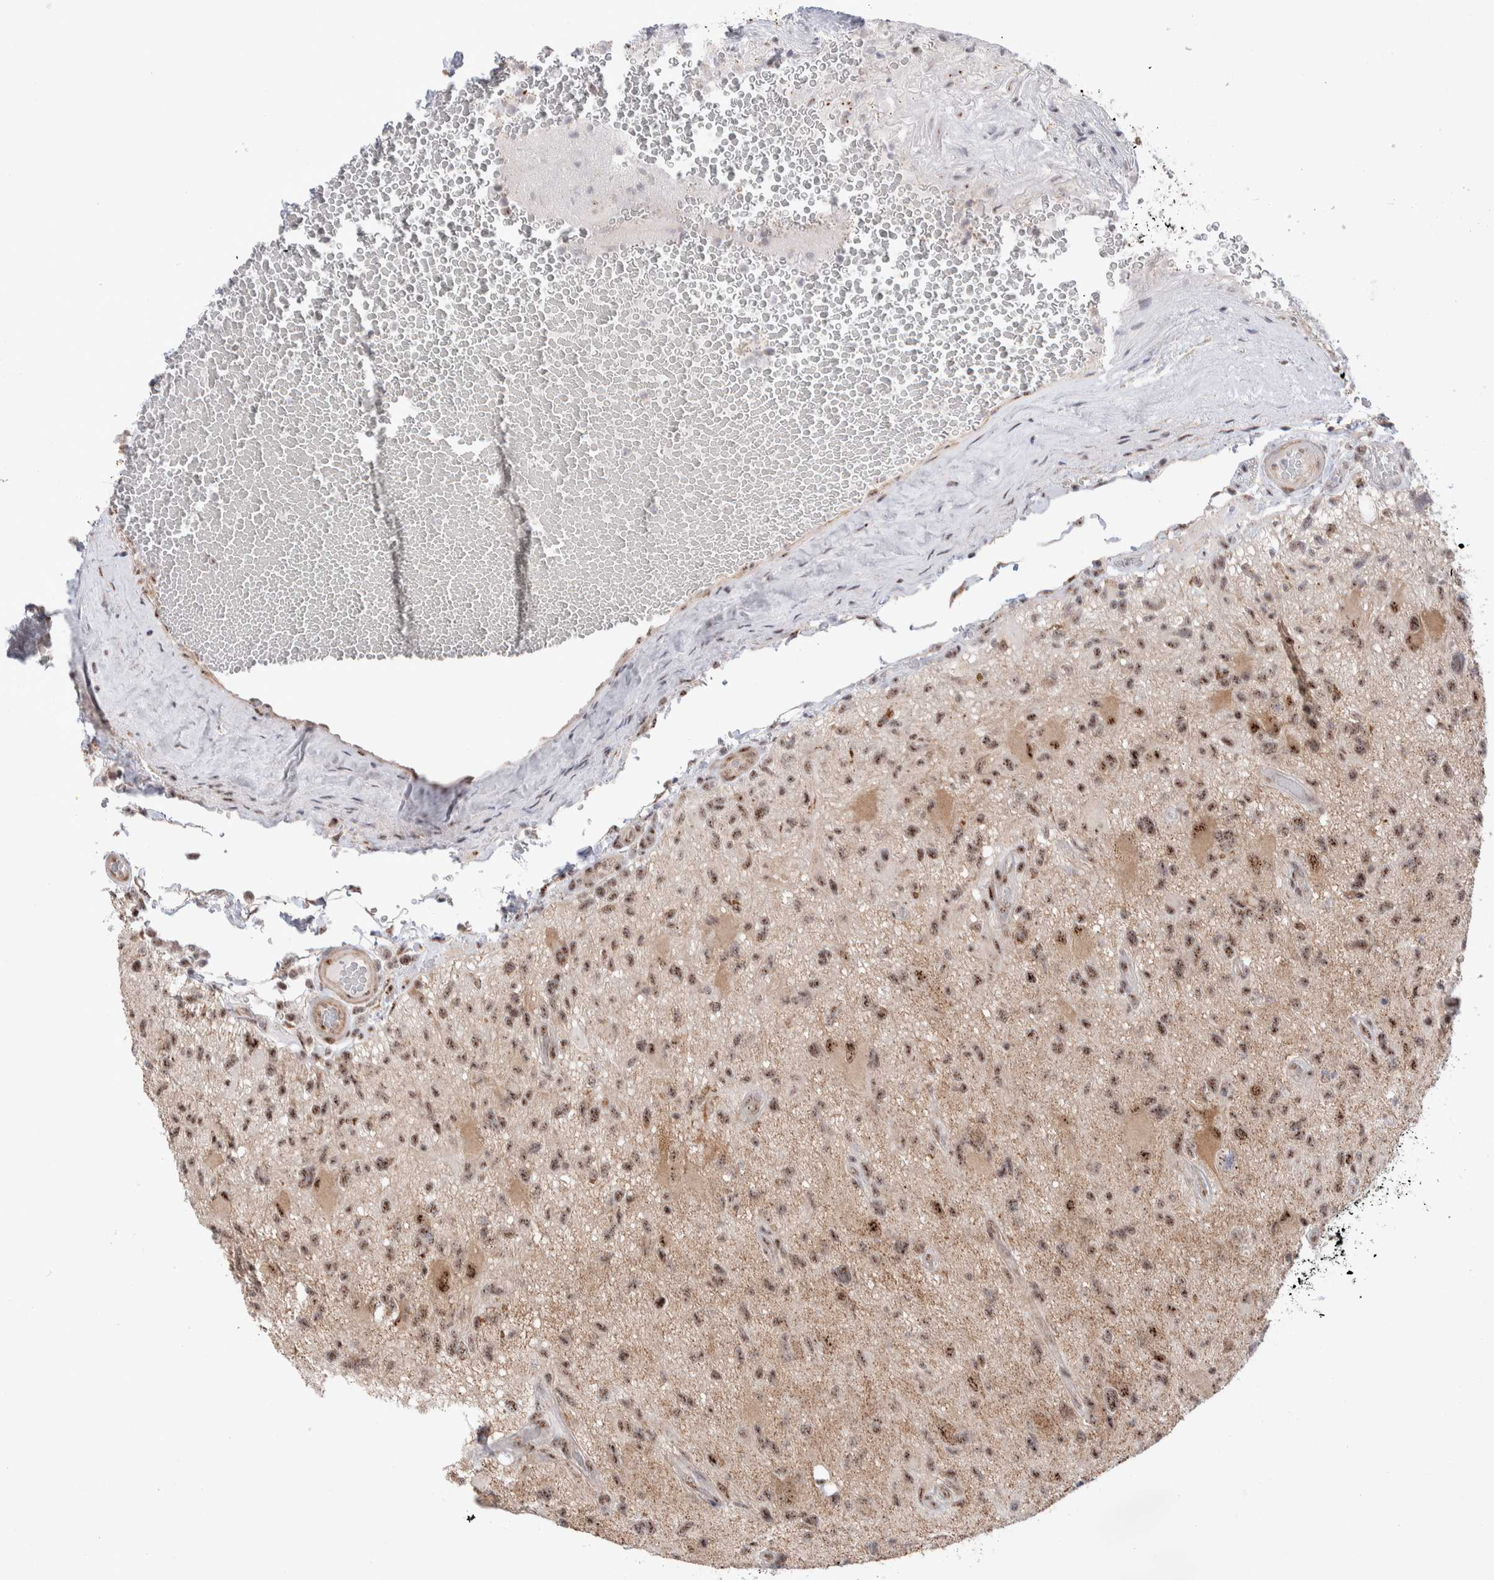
{"staining": {"intensity": "moderate", "quantity": ">75%", "location": "nuclear"}, "tissue": "glioma", "cell_type": "Tumor cells", "image_type": "cancer", "snomed": [{"axis": "morphology", "description": "Glioma, malignant, High grade"}, {"axis": "topography", "description": "Brain"}], "caption": "Protein analysis of glioma tissue reveals moderate nuclear expression in about >75% of tumor cells.", "gene": "ZNF695", "patient": {"sex": "male", "age": 33}}